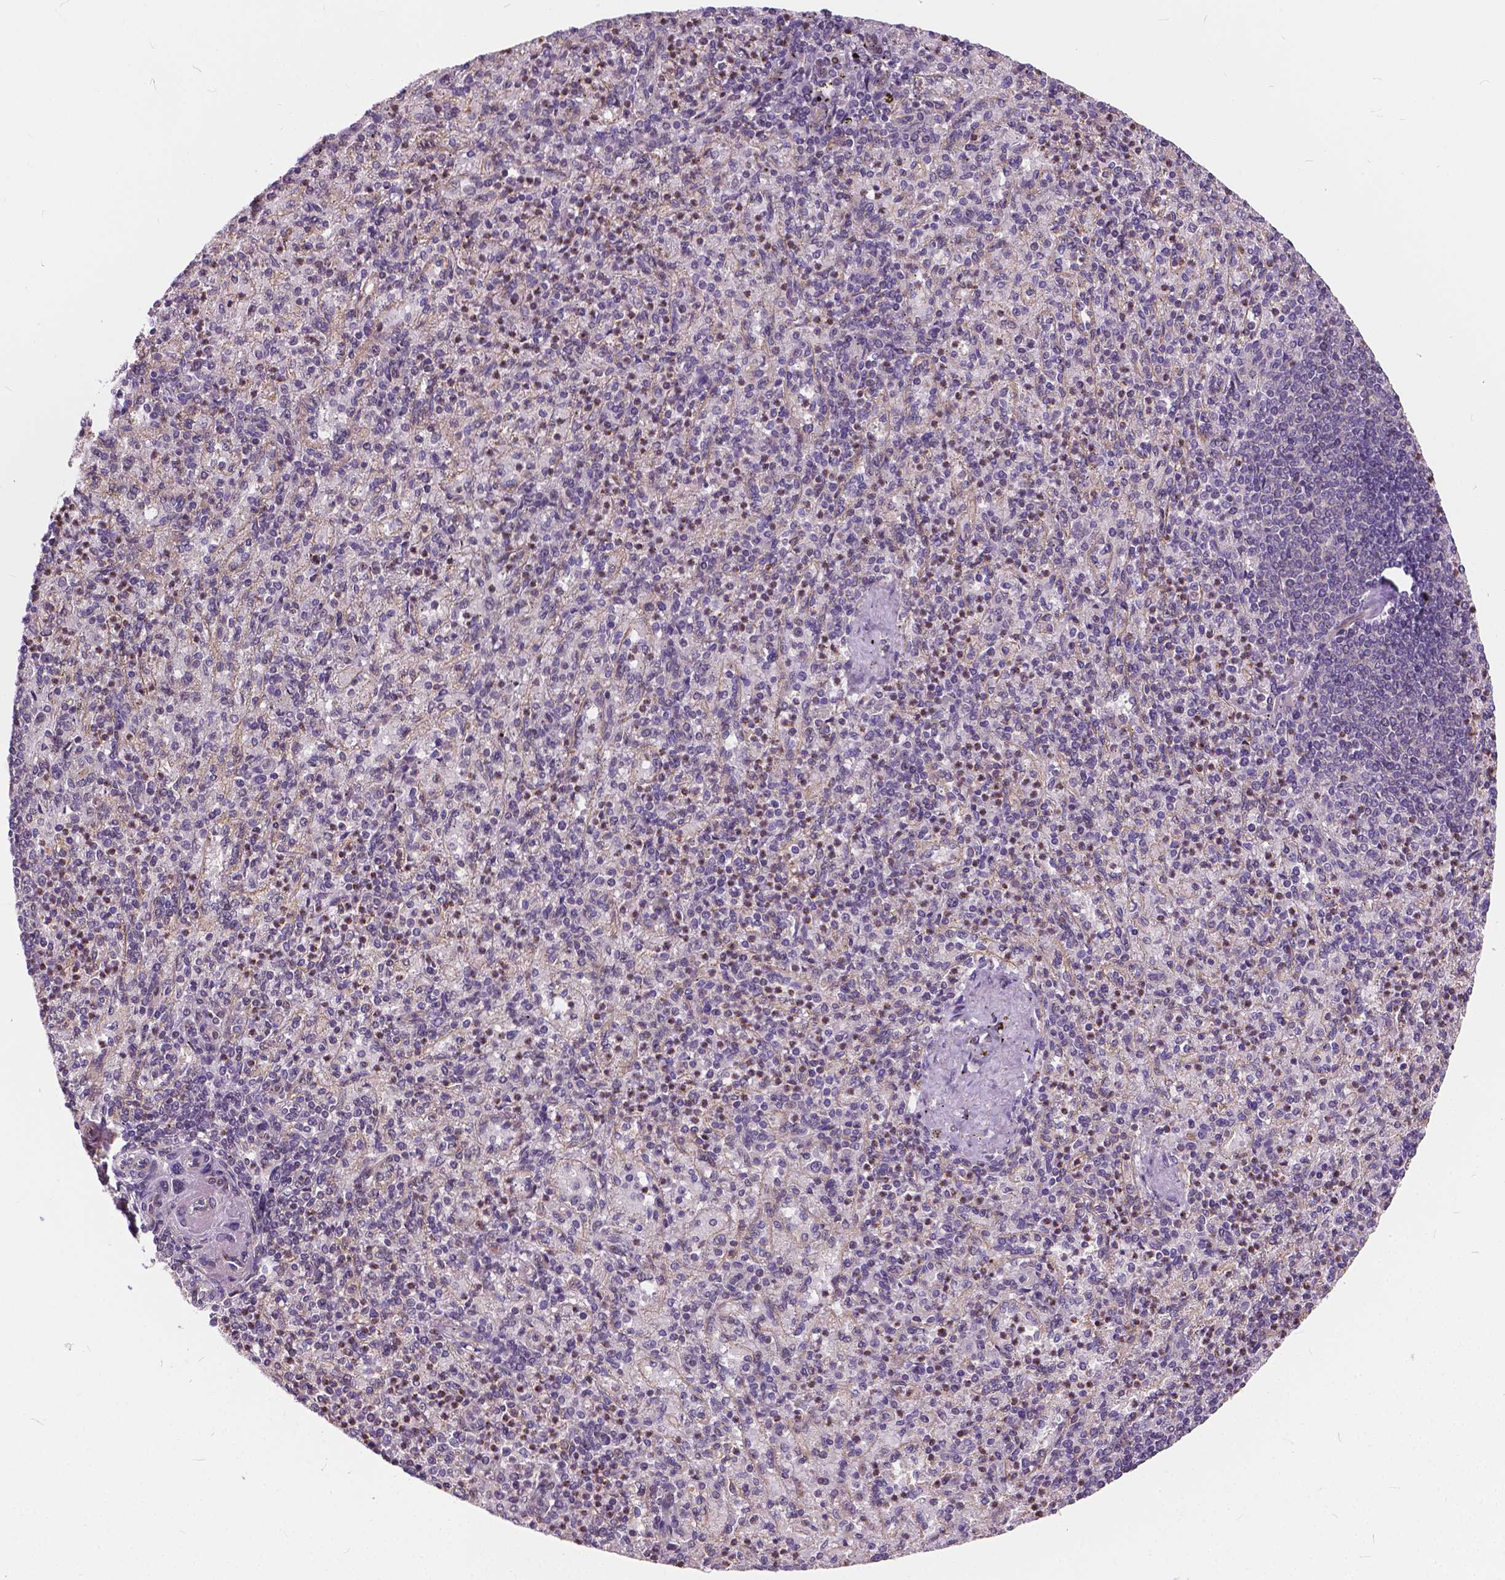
{"staining": {"intensity": "moderate", "quantity": "25%-75%", "location": "cytoplasmic/membranous"}, "tissue": "spleen", "cell_type": "Cells in red pulp", "image_type": "normal", "snomed": [{"axis": "morphology", "description": "Normal tissue, NOS"}, {"axis": "topography", "description": "Spleen"}], "caption": "Immunohistochemistry (IHC) (DAB (3,3'-diaminobenzidine)) staining of normal spleen shows moderate cytoplasmic/membranous protein positivity in approximately 25%-75% of cells in red pulp.", "gene": "INPP5E", "patient": {"sex": "female", "age": 74}}